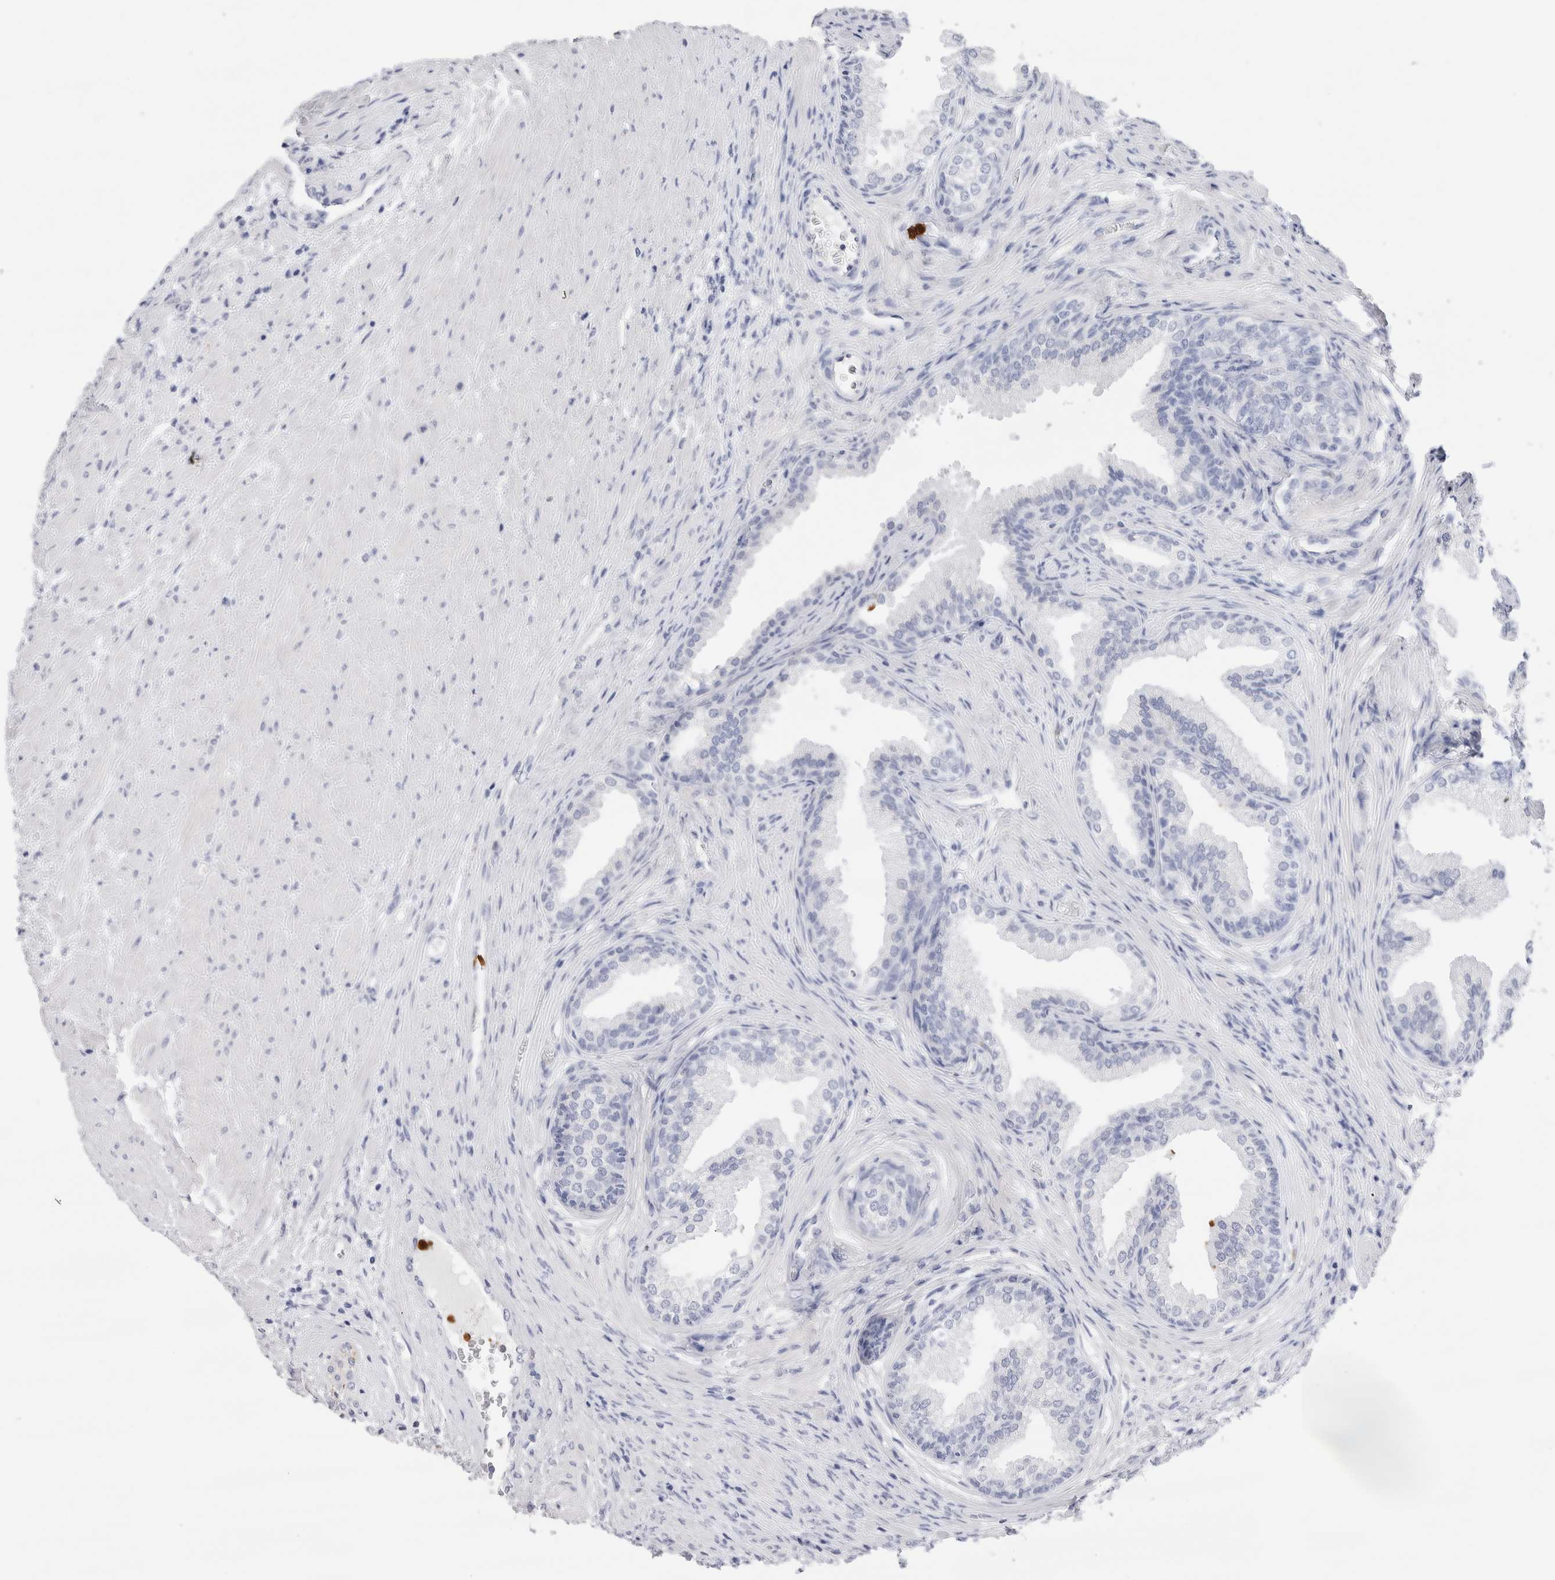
{"staining": {"intensity": "negative", "quantity": "none", "location": "none"}, "tissue": "prostate", "cell_type": "Glandular cells", "image_type": "normal", "snomed": [{"axis": "morphology", "description": "Normal tissue, NOS"}, {"axis": "topography", "description": "Prostate"}], "caption": "Micrograph shows no significant protein expression in glandular cells of normal prostate. (Brightfield microscopy of DAB IHC at high magnification).", "gene": "SLC10A5", "patient": {"sex": "male", "age": 76}}